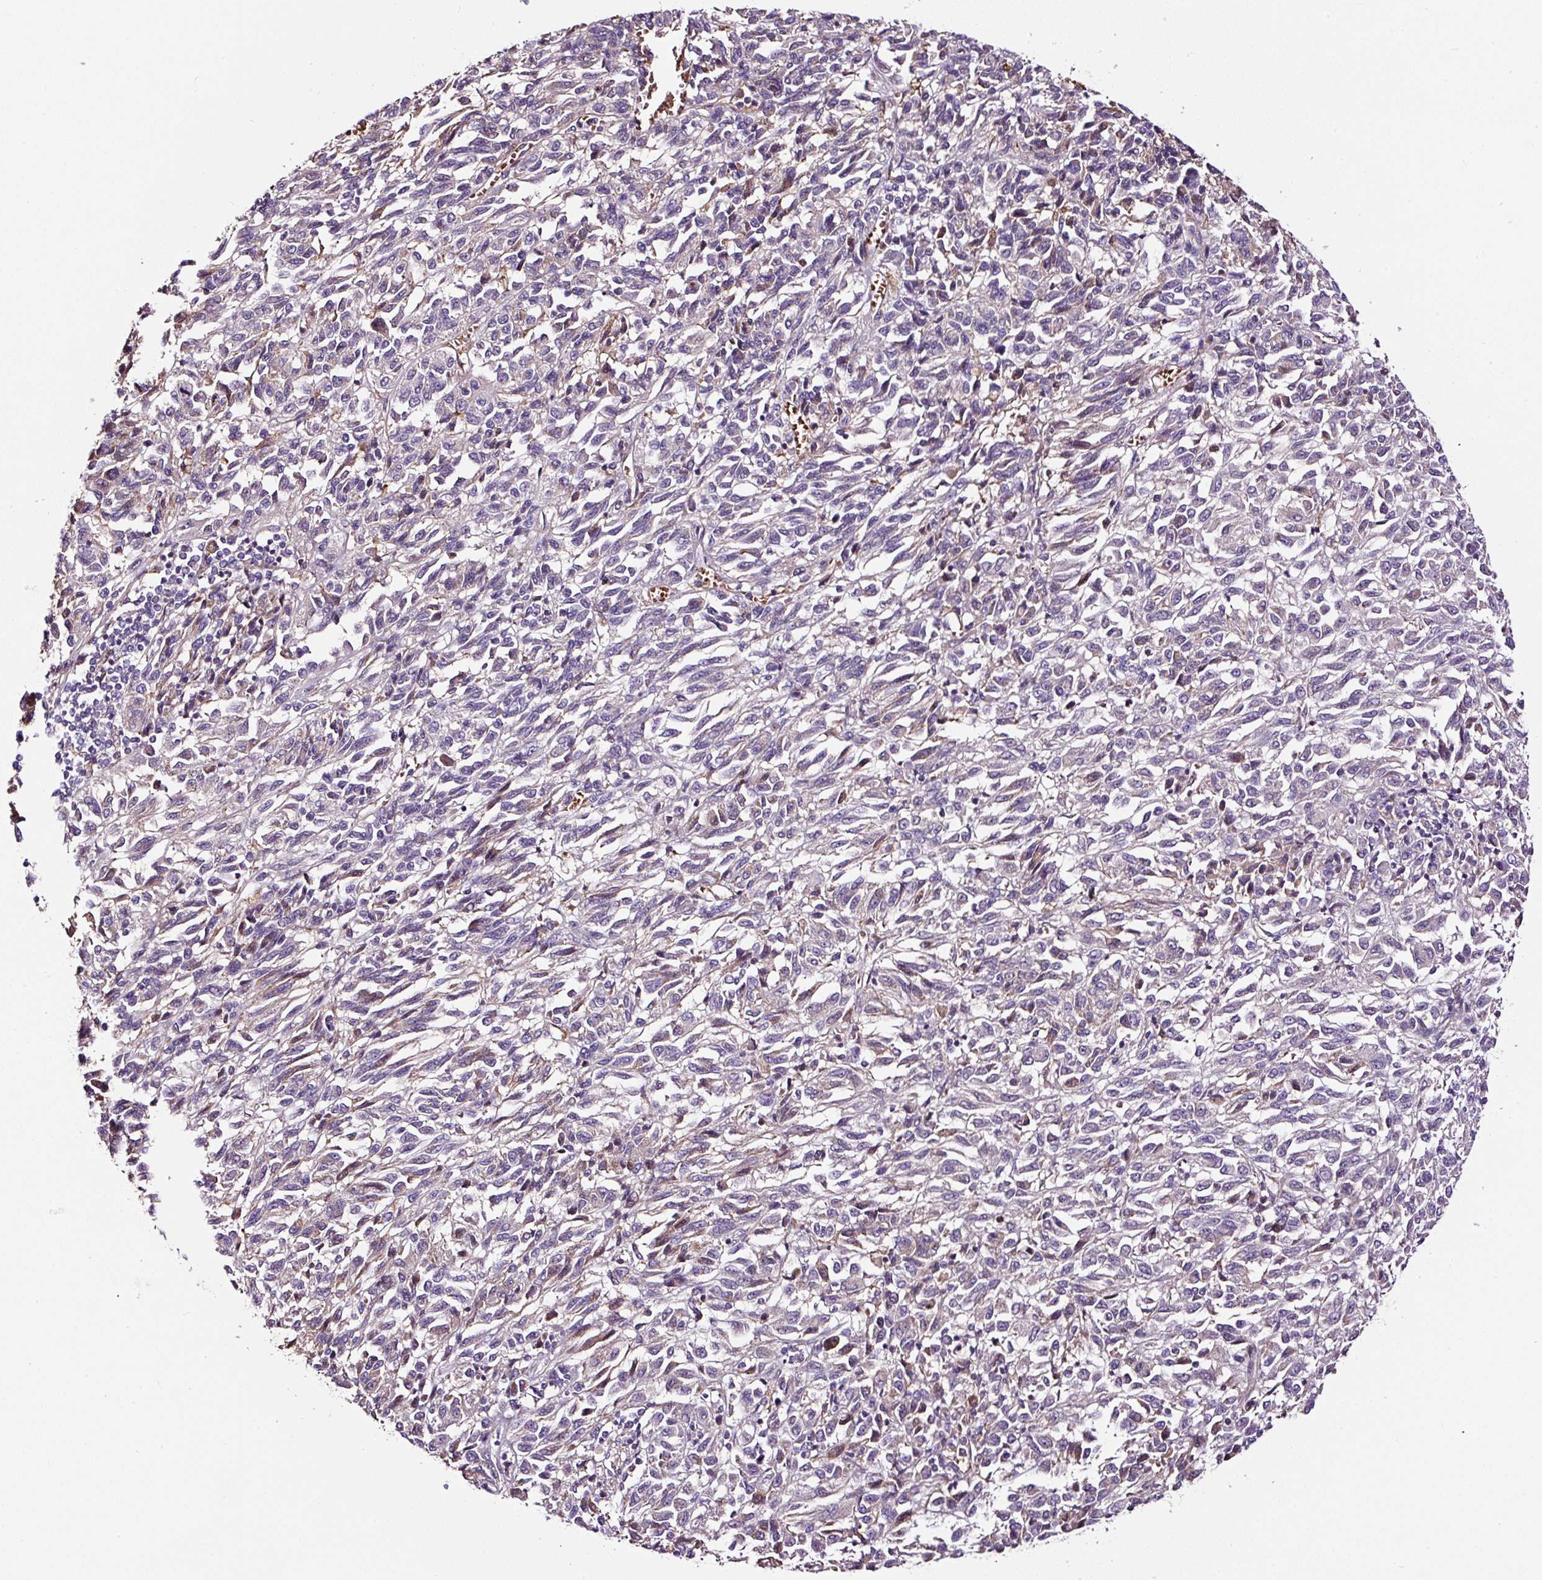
{"staining": {"intensity": "negative", "quantity": "none", "location": "none"}, "tissue": "melanoma", "cell_type": "Tumor cells", "image_type": "cancer", "snomed": [{"axis": "morphology", "description": "Malignant melanoma, Metastatic site"}, {"axis": "topography", "description": "Lung"}], "caption": "Immunohistochemical staining of human malignant melanoma (metastatic site) displays no significant positivity in tumor cells.", "gene": "LRRC24", "patient": {"sex": "male", "age": 64}}